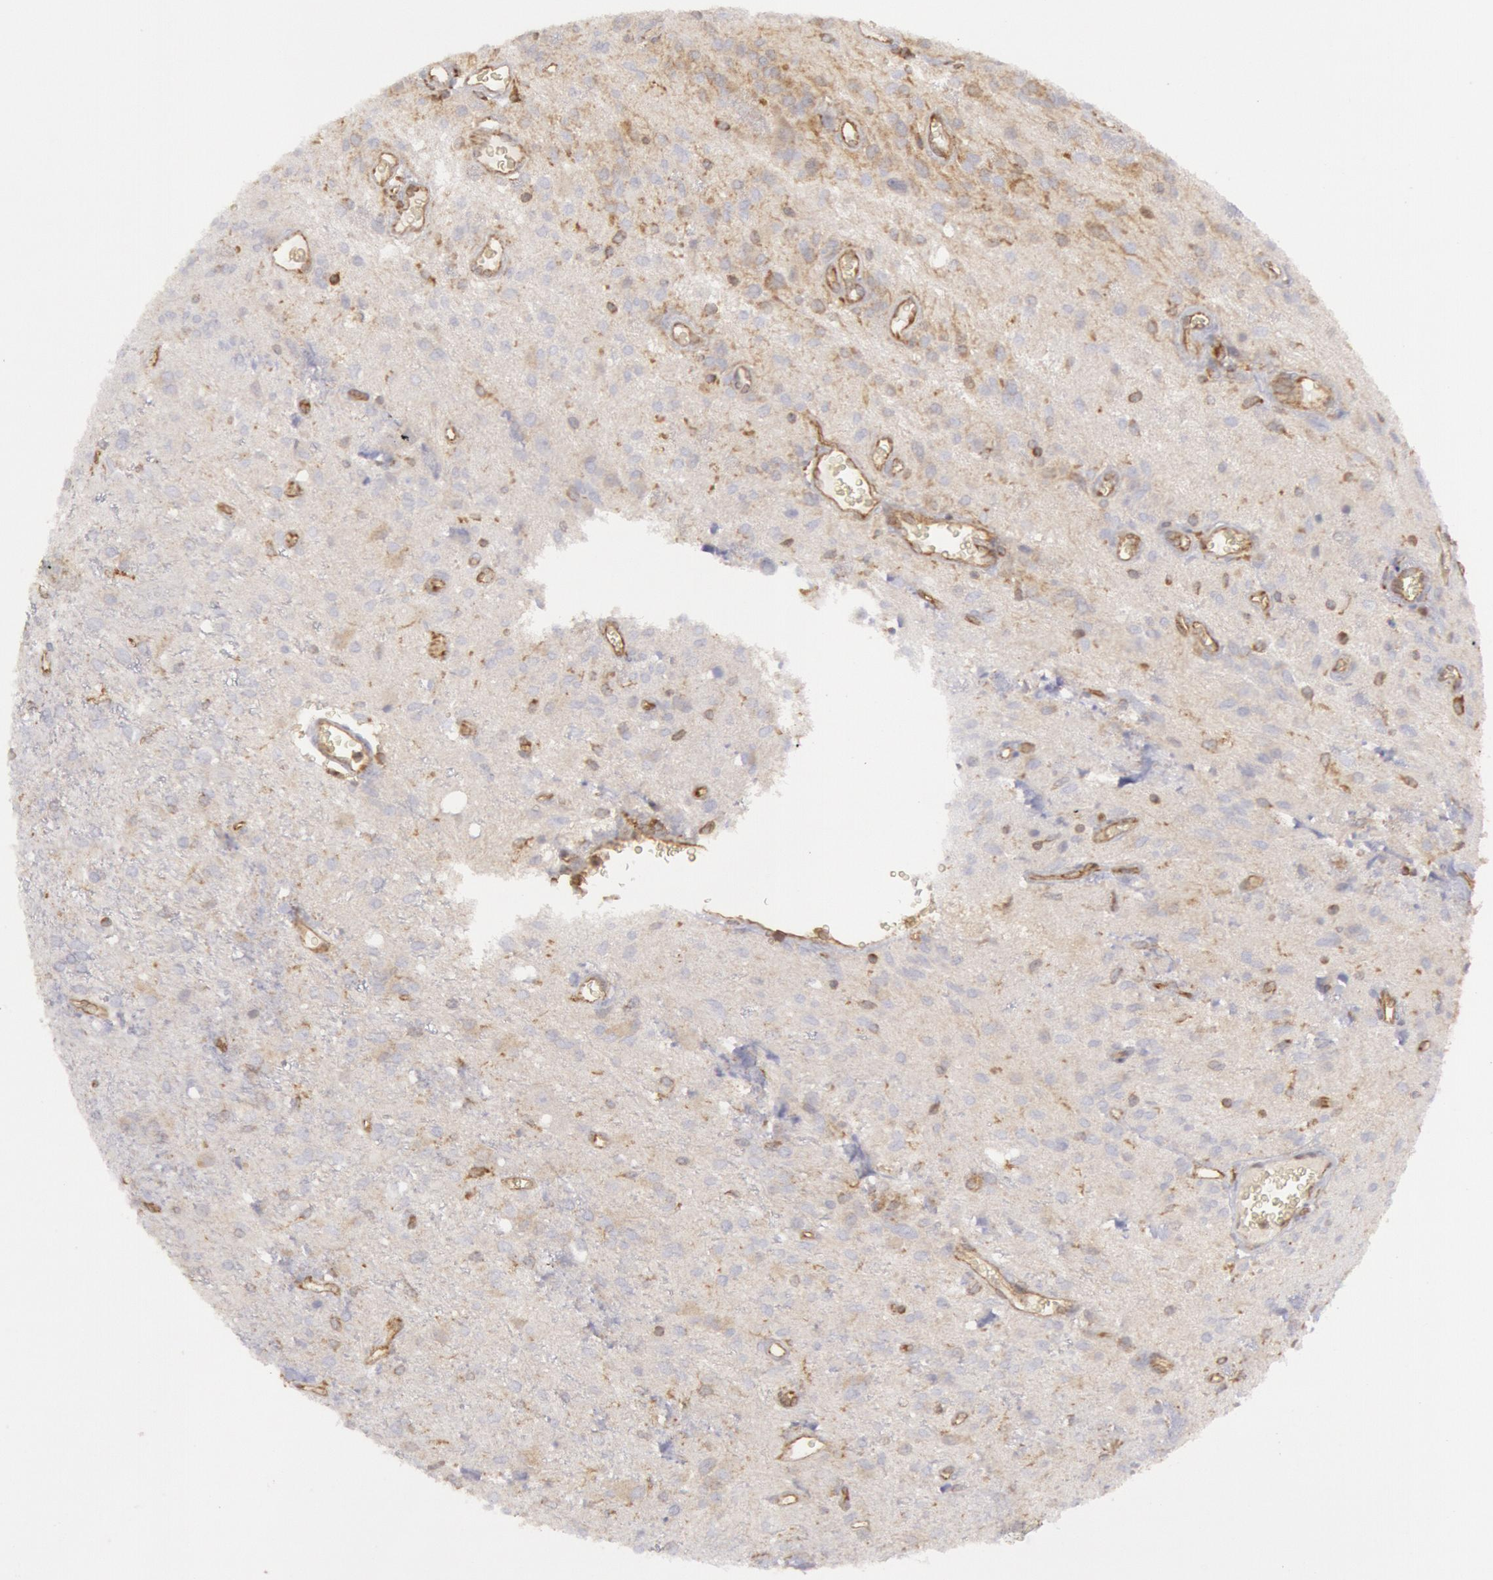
{"staining": {"intensity": "weak", "quantity": "<25%", "location": "cytoplasmic/membranous"}, "tissue": "glioma", "cell_type": "Tumor cells", "image_type": "cancer", "snomed": [{"axis": "morphology", "description": "Glioma, malignant, Low grade"}, {"axis": "topography", "description": "Brain"}], "caption": "This image is of low-grade glioma (malignant) stained with immunohistochemistry to label a protein in brown with the nuclei are counter-stained blue. There is no staining in tumor cells. (Immunohistochemistry (ihc), brightfield microscopy, high magnification).", "gene": "IKBKB", "patient": {"sex": "female", "age": 15}}